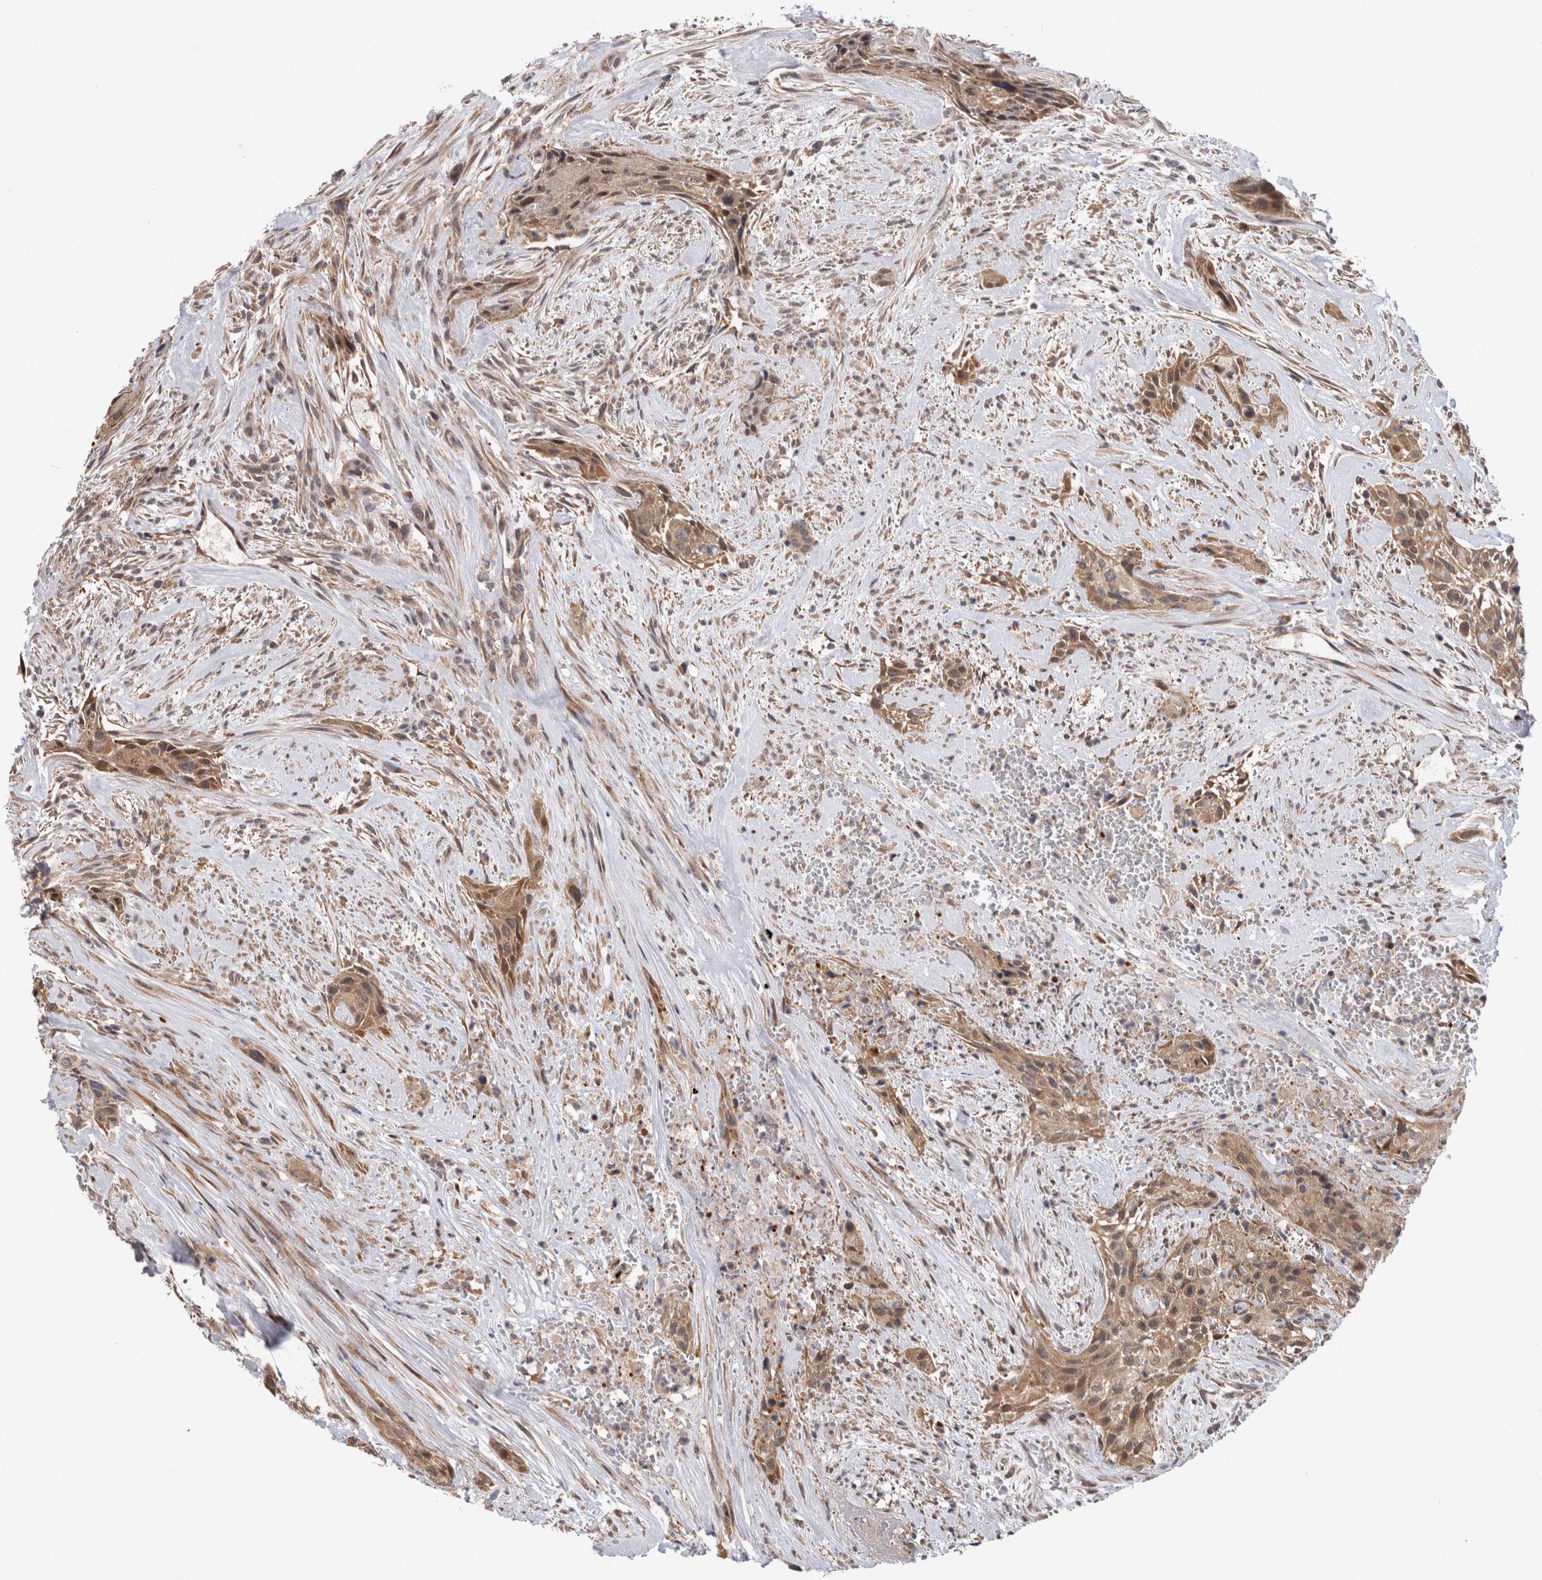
{"staining": {"intensity": "moderate", "quantity": ">75%", "location": "cytoplasmic/membranous"}, "tissue": "urothelial cancer", "cell_type": "Tumor cells", "image_type": "cancer", "snomed": [{"axis": "morphology", "description": "Urothelial carcinoma, High grade"}, {"axis": "topography", "description": "Urinary bladder"}], "caption": "IHC histopathology image of neoplastic tissue: urothelial cancer stained using immunohistochemistry (IHC) demonstrates medium levels of moderate protein expression localized specifically in the cytoplasmic/membranous of tumor cells, appearing as a cytoplasmic/membranous brown color.", "gene": "MRPL37", "patient": {"sex": "male", "age": 35}}